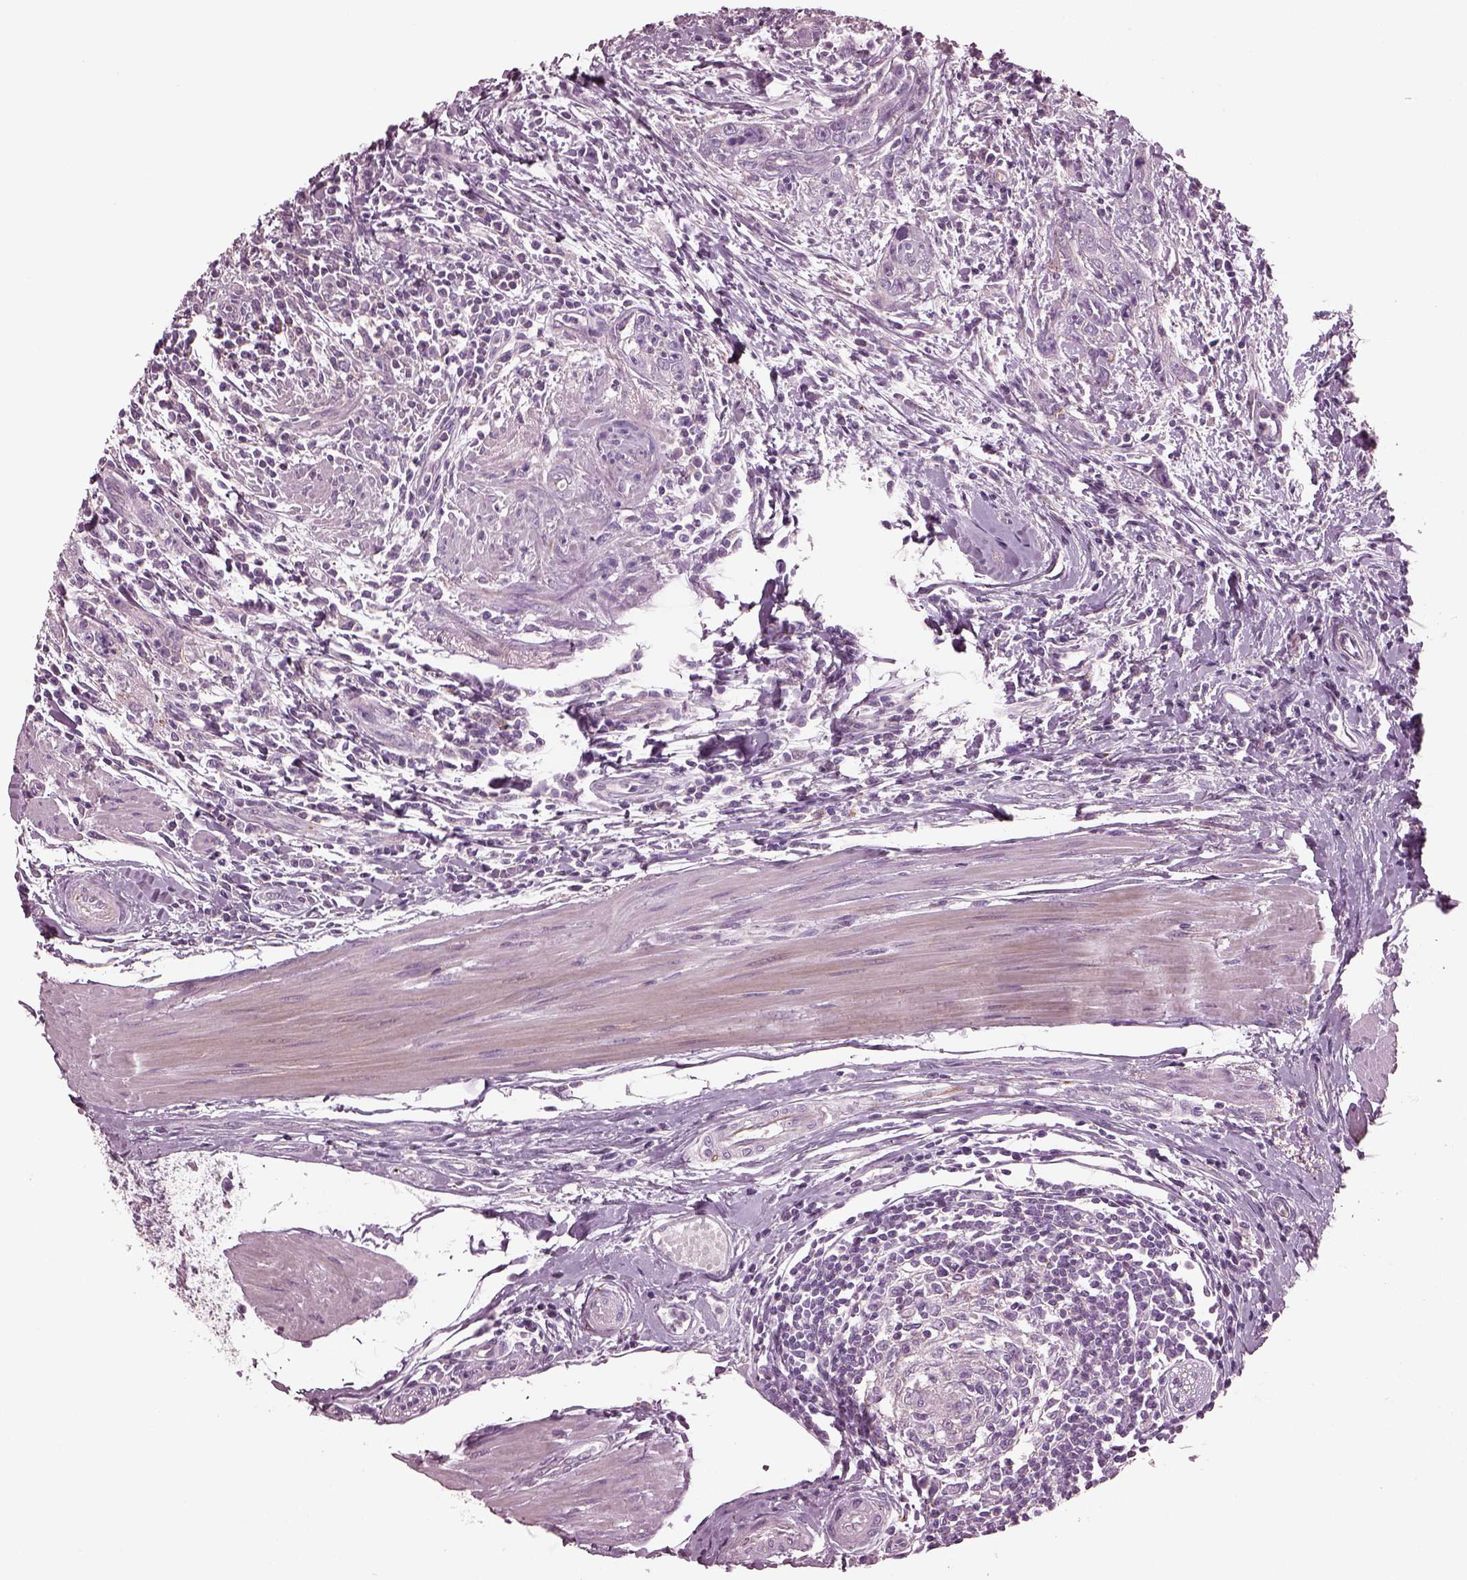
{"staining": {"intensity": "negative", "quantity": "none", "location": "none"}, "tissue": "urothelial cancer", "cell_type": "Tumor cells", "image_type": "cancer", "snomed": [{"axis": "morphology", "description": "Urothelial carcinoma, High grade"}, {"axis": "topography", "description": "Urinary bladder"}], "caption": "DAB (3,3'-diaminobenzidine) immunohistochemical staining of urothelial cancer displays no significant staining in tumor cells. The staining is performed using DAB brown chromogen with nuclei counter-stained in using hematoxylin.", "gene": "GDF11", "patient": {"sex": "male", "age": 83}}